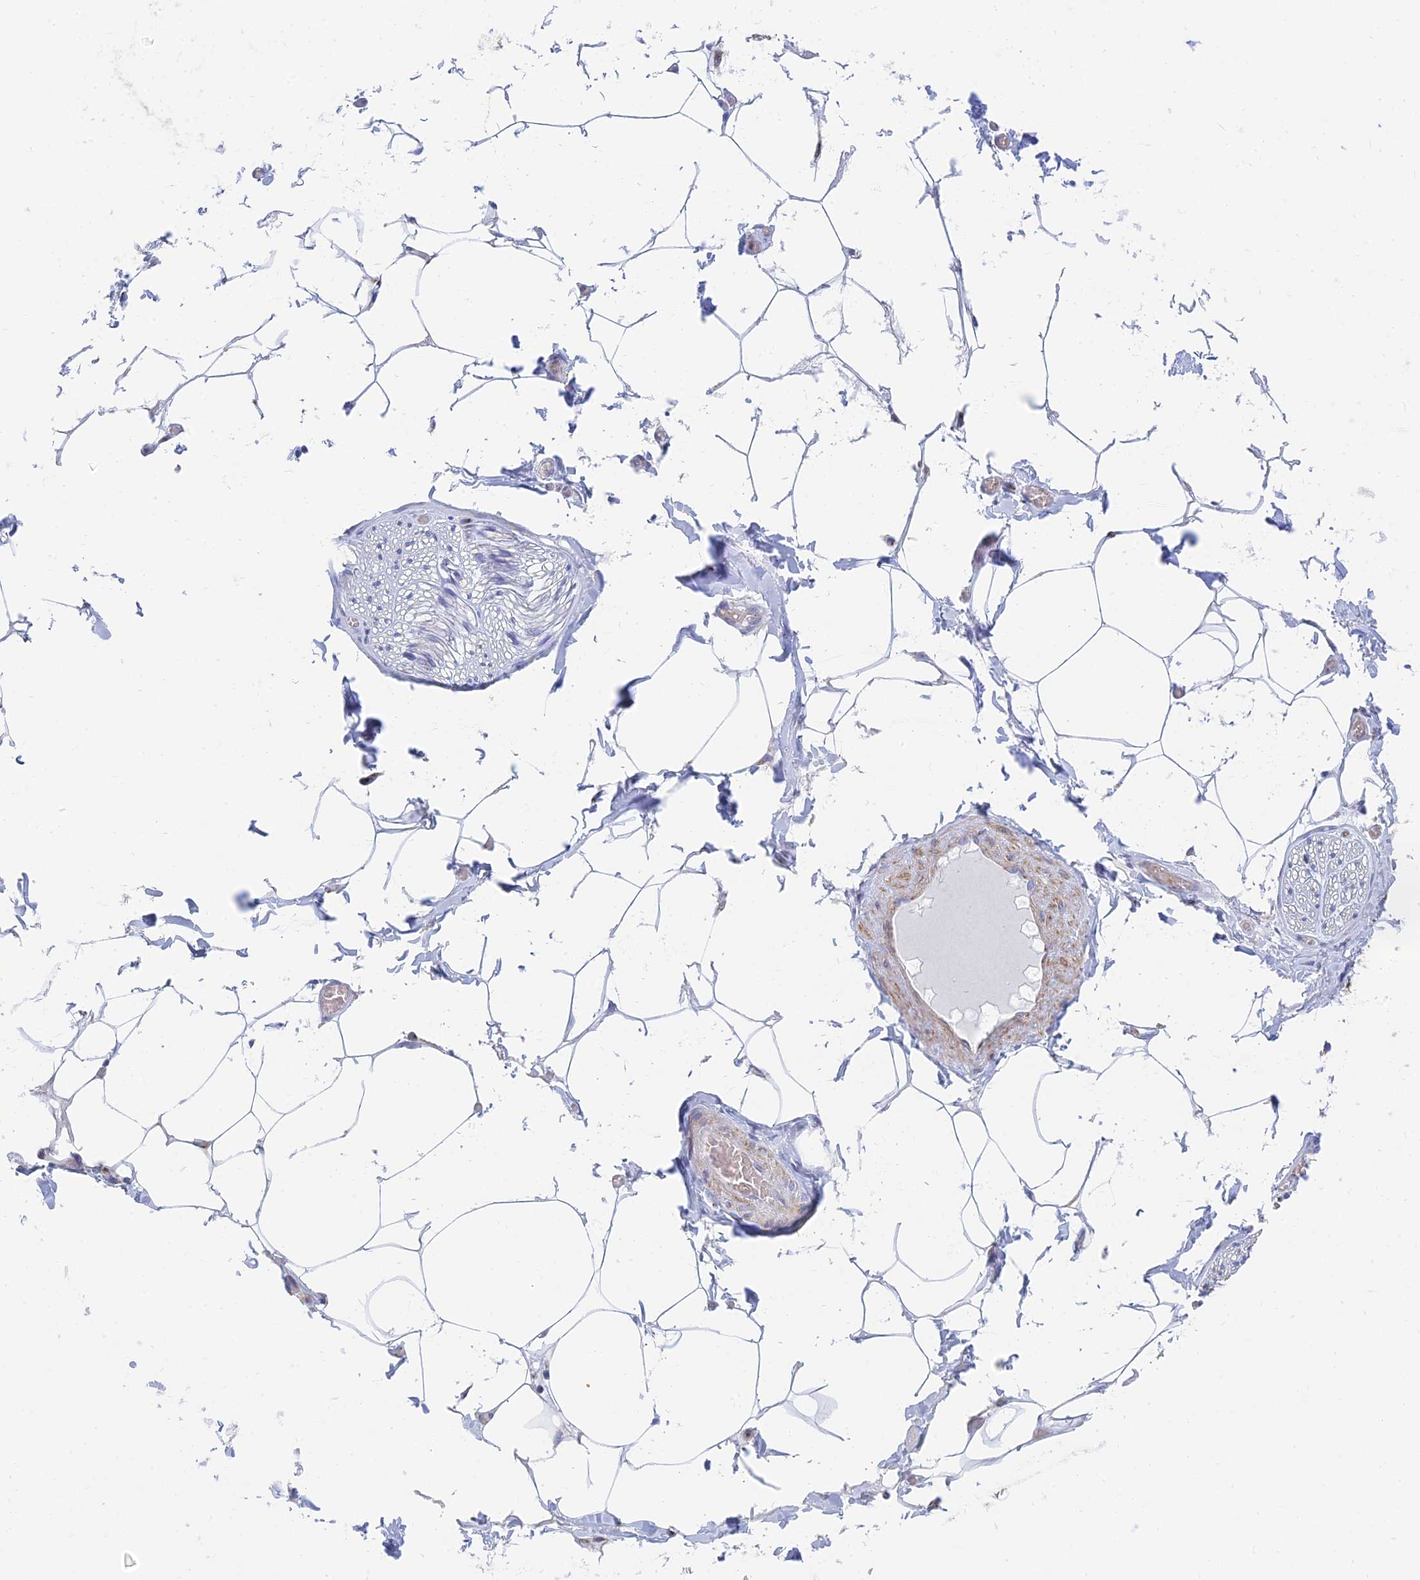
{"staining": {"intensity": "negative", "quantity": "none", "location": "none"}, "tissue": "adipose tissue", "cell_type": "Adipocytes", "image_type": "normal", "snomed": [{"axis": "morphology", "description": "Normal tissue, NOS"}, {"axis": "topography", "description": "Soft tissue"}, {"axis": "topography", "description": "Adipose tissue"}, {"axis": "topography", "description": "Vascular tissue"}, {"axis": "topography", "description": "Peripheral nerve tissue"}], "caption": "Immunohistochemistry histopathology image of unremarkable adipose tissue stained for a protein (brown), which exhibits no positivity in adipocytes. (DAB (3,3'-diaminobenzidine) immunohistochemistry, high magnification).", "gene": "ENSG00000267561", "patient": {"sex": "male", "age": 46}}